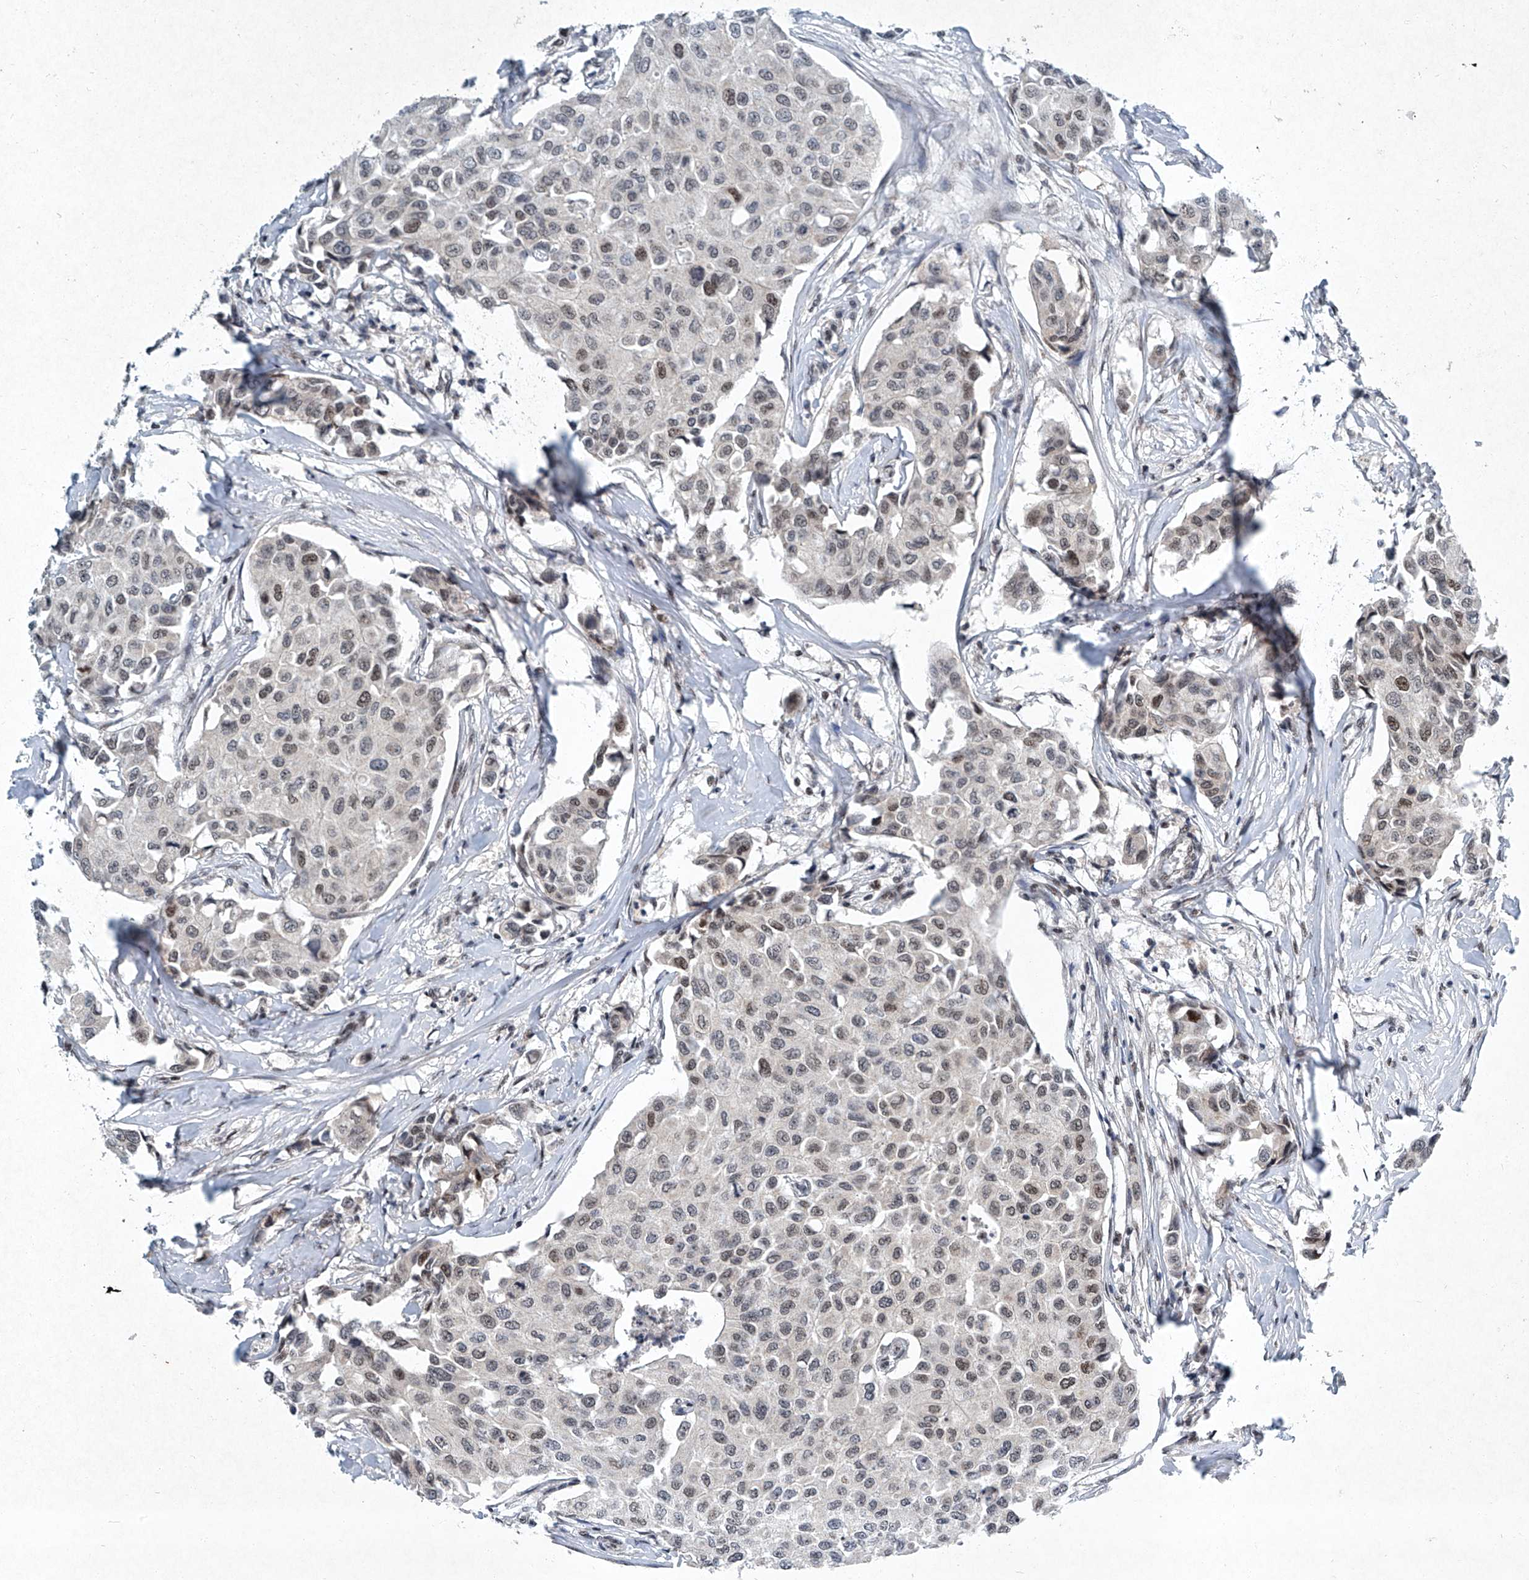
{"staining": {"intensity": "weak", "quantity": ">75%", "location": "nuclear"}, "tissue": "breast cancer", "cell_type": "Tumor cells", "image_type": "cancer", "snomed": [{"axis": "morphology", "description": "Duct carcinoma"}, {"axis": "topography", "description": "Breast"}], "caption": "Immunohistochemistry of human invasive ductal carcinoma (breast) exhibits low levels of weak nuclear positivity in about >75% of tumor cells. (Stains: DAB (3,3'-diaminobenzidine) in brown, nuclei in blue, Microscopy: brightfield microscopy at high magnification).", "gene": "TFDP1", "patient": {"sex": "female", "age": 80}}